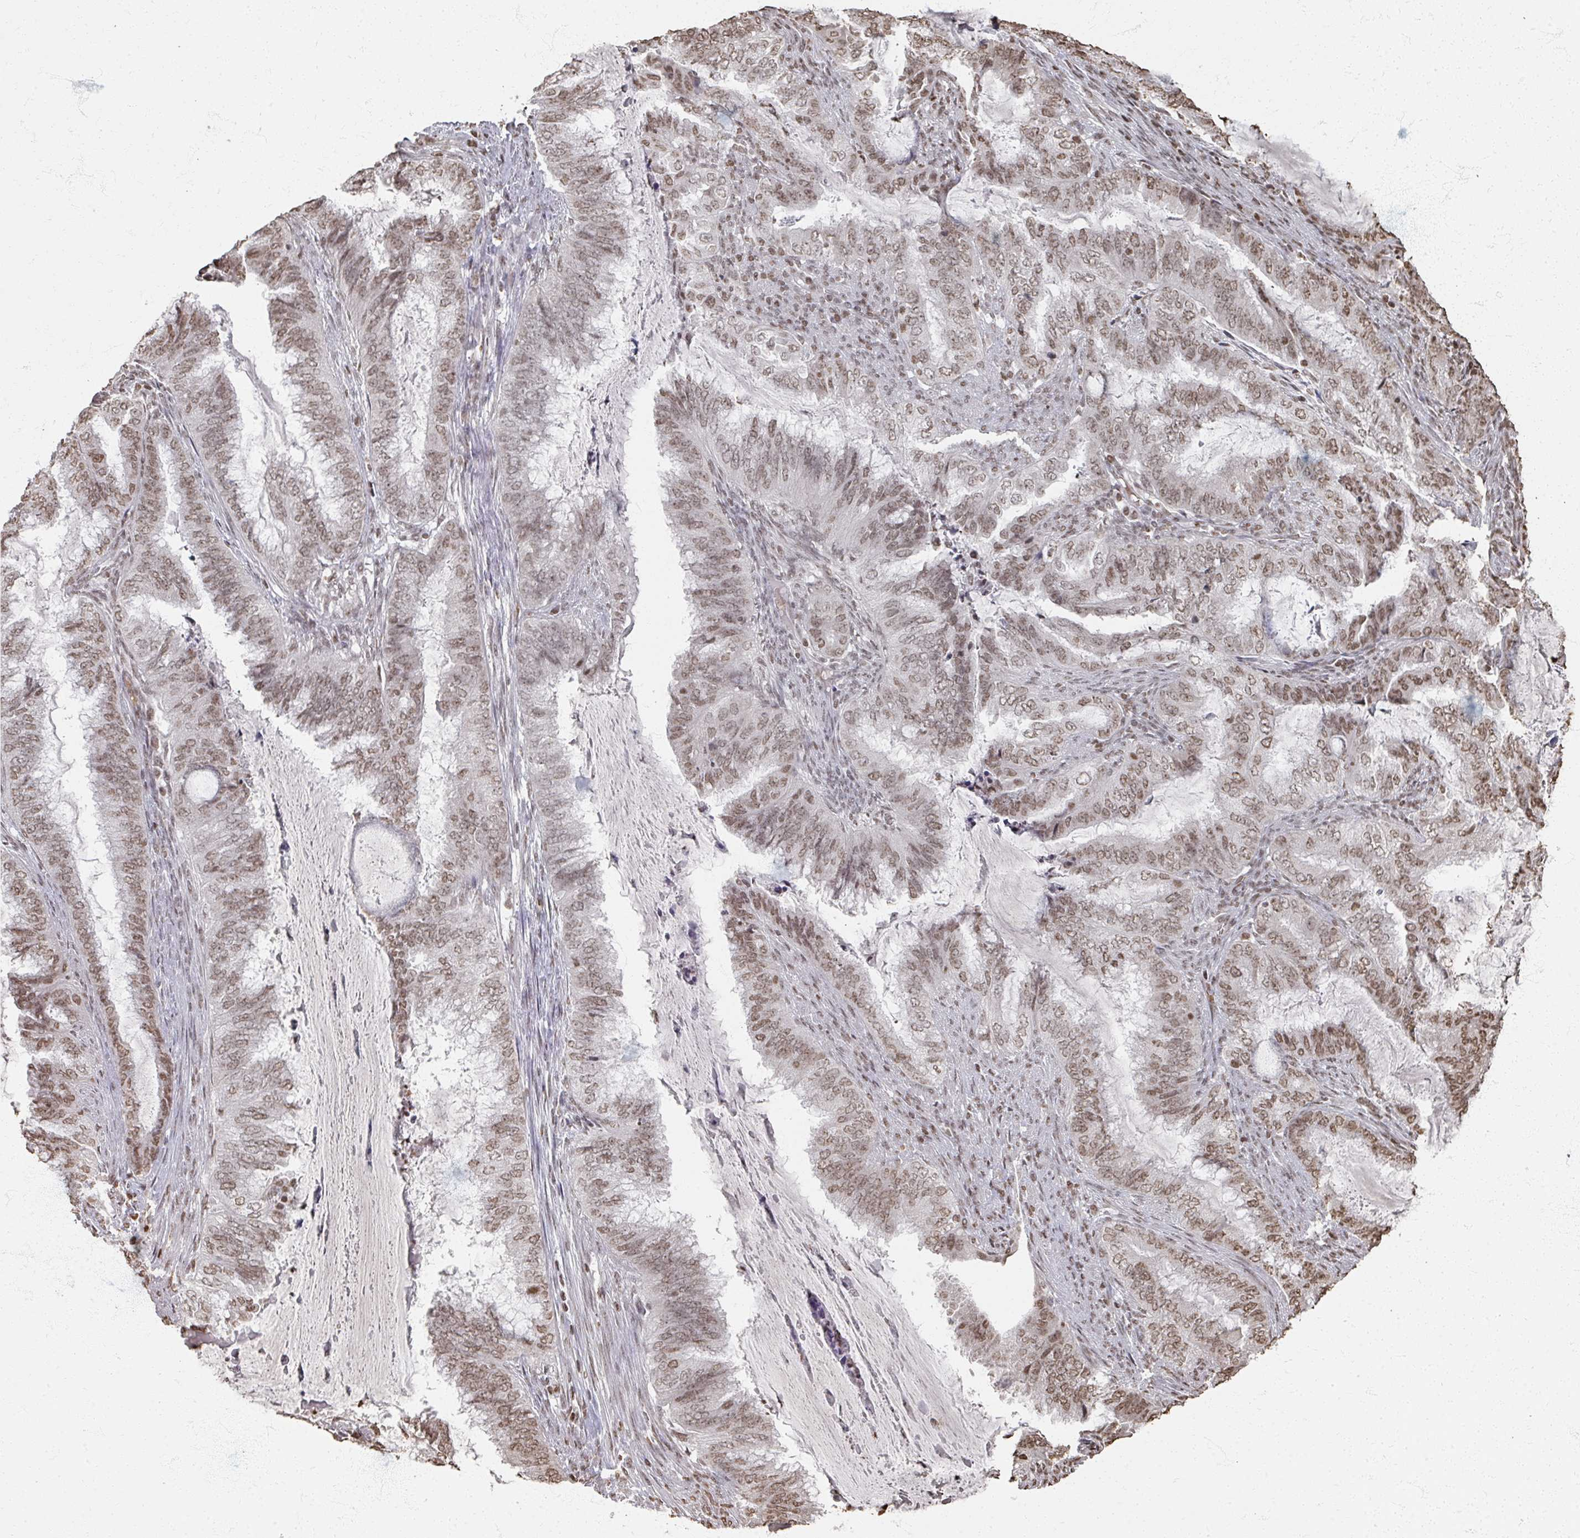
{"staining": {"intensity": "weak", "quantity": ">75%", "location": "nuclear"}, "tissue": "endometrial cancer", "cell_type": "Tumor cells", "image_type": "cancer", "snomed": [{"axis": "morphology", "description": "Adenocarcinoma, NOS"}, {"axis": "topography", "description": "Endometrium"}], "caption": "A photomicrograph of human endometrial cancer (adenocarcinoma) stained for a protein demonstrates weak nuclear brown staining in tumor cells.", "gene": "DCUN1D5", "patient": {"sex": "female", "age": 51}}